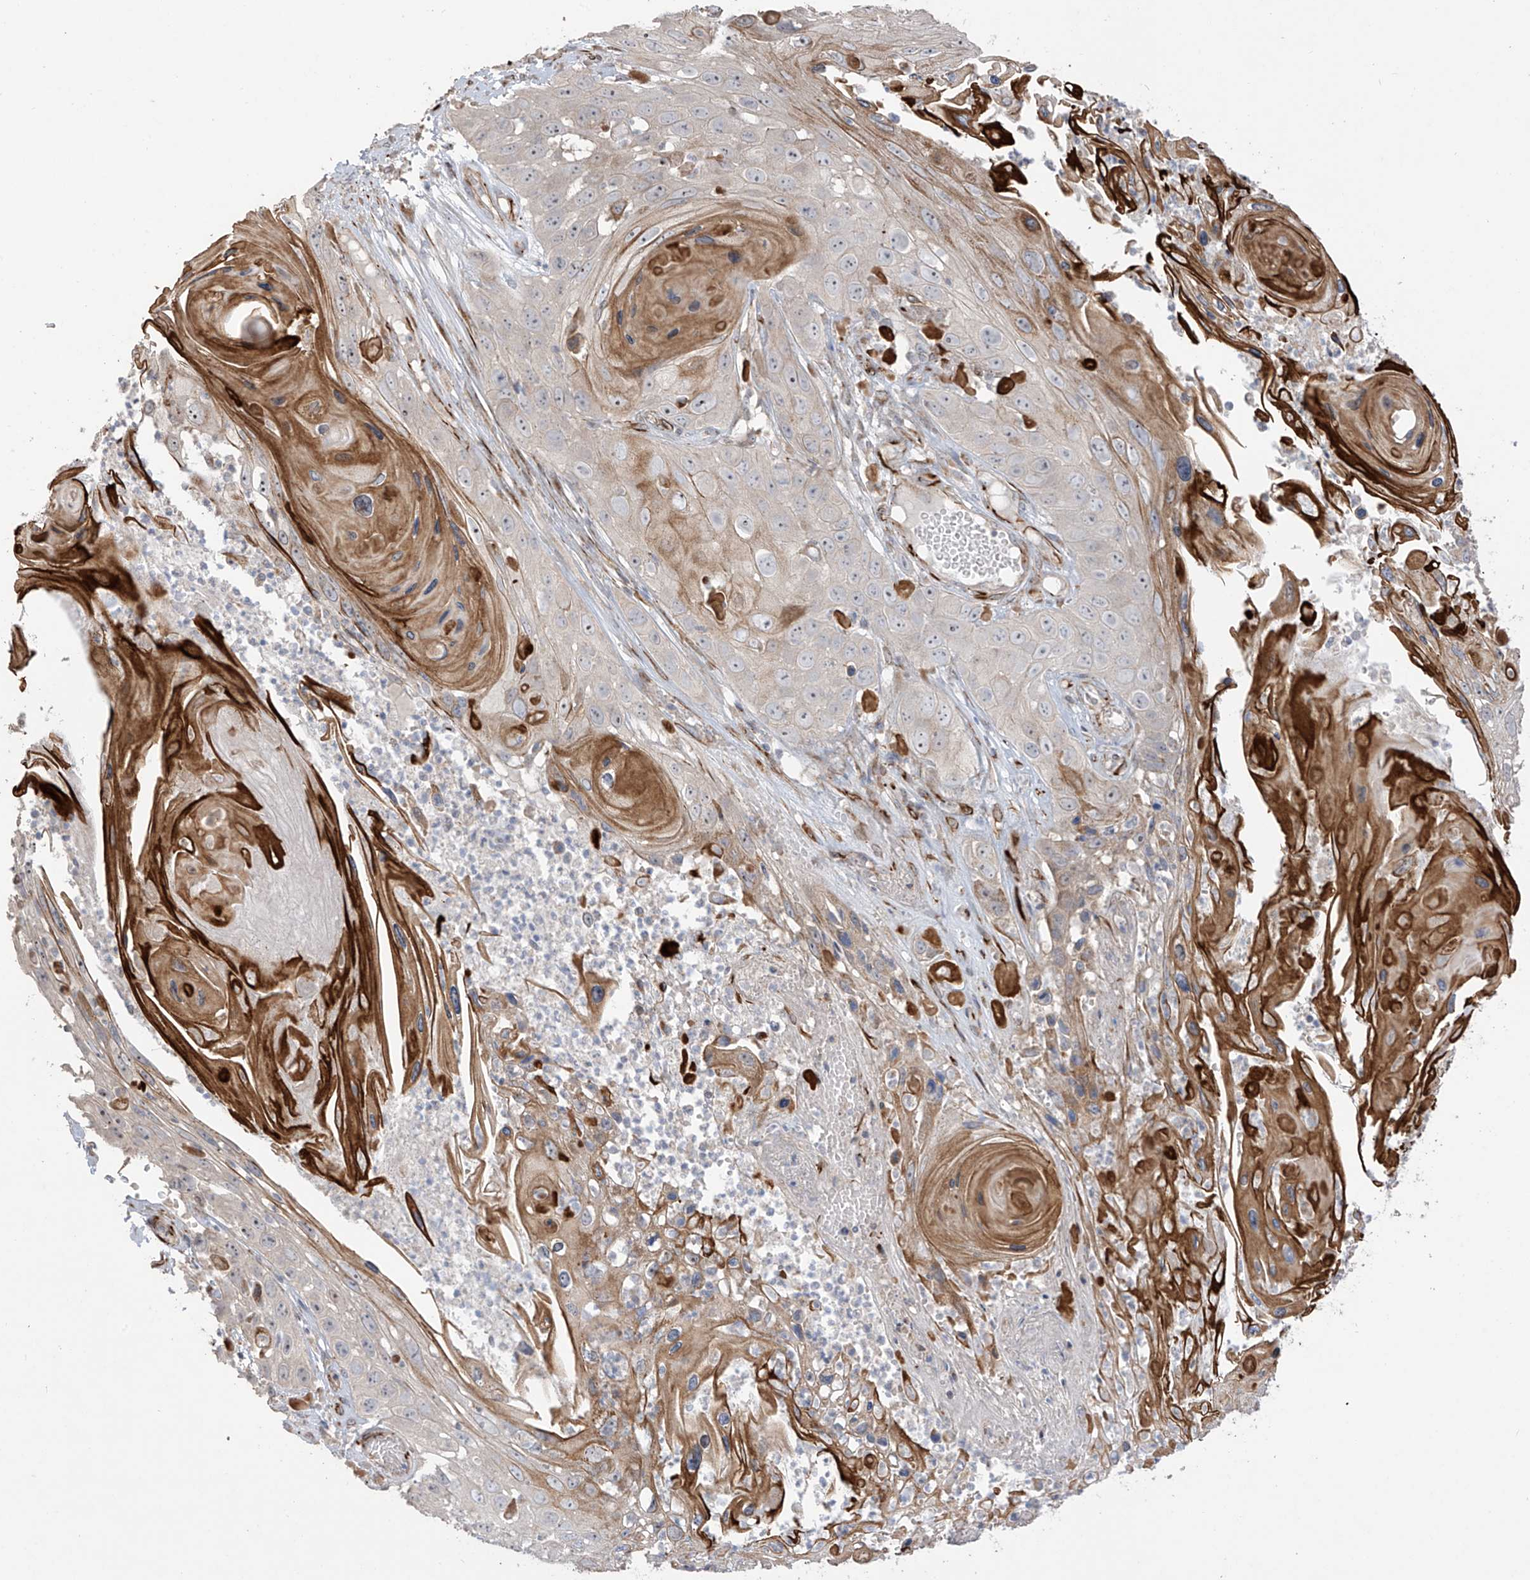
{"staining": {"intensity": "moderate", "quantity": "<25%", "location": "cytoplasmic/membranous"}, "tissue": "skin cancer", "cell_type": "Tumor cells", "image_type": "cancer", "snomed": [{"axis": "morphology", "description": "Squamous cell carcinoma, NOS"}, {"axis": "topography", "description": "Skin"}], "caption": "Skin cancer (squamous cell carcinoma) stained with immunohistochemistry displays moderate cytoplasmic/membranous staining in approximately <25% of tumor cells. (DAB IHC with brightfield microscopy, high magnification).", "gene": "DCDC2", "patient": {"sex": "male", "age": 55}}